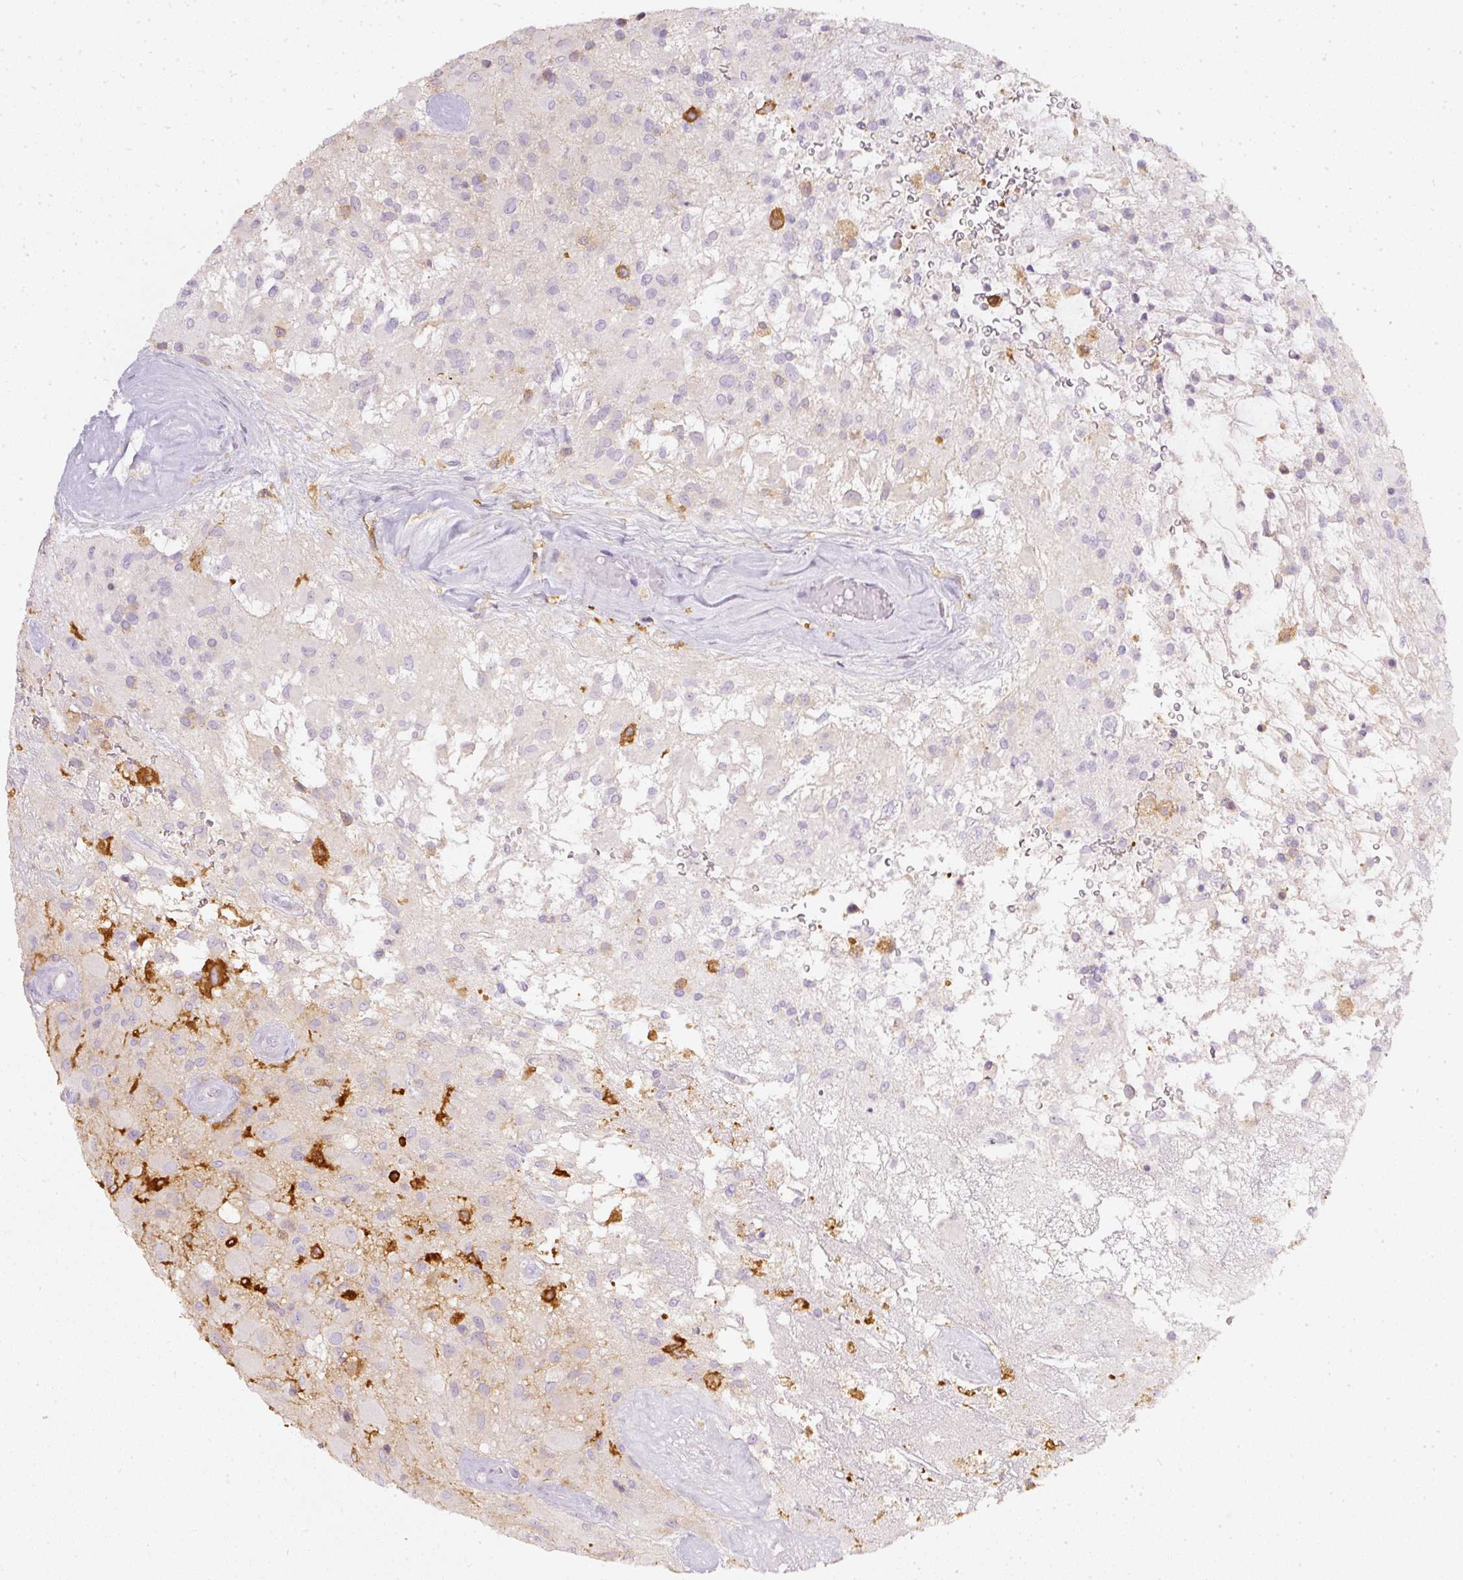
{"staining": {"intensity": "negative", "quantity": "none", "location": "none"}, "tissue": "glioma", "cell_type": "Tumor cells", "image_type": "cancer", "snomed": [{"axis": "morphology", "description": "Glioma, malignant, High grade"}, {"axis": "topography", "description": "Brain"}], "caption": "The photomicrograph demonstrates no significant positivity in tumor cells of glioma.", "gene": "EVL", "patient": {"sex": "female", "age": 67}}